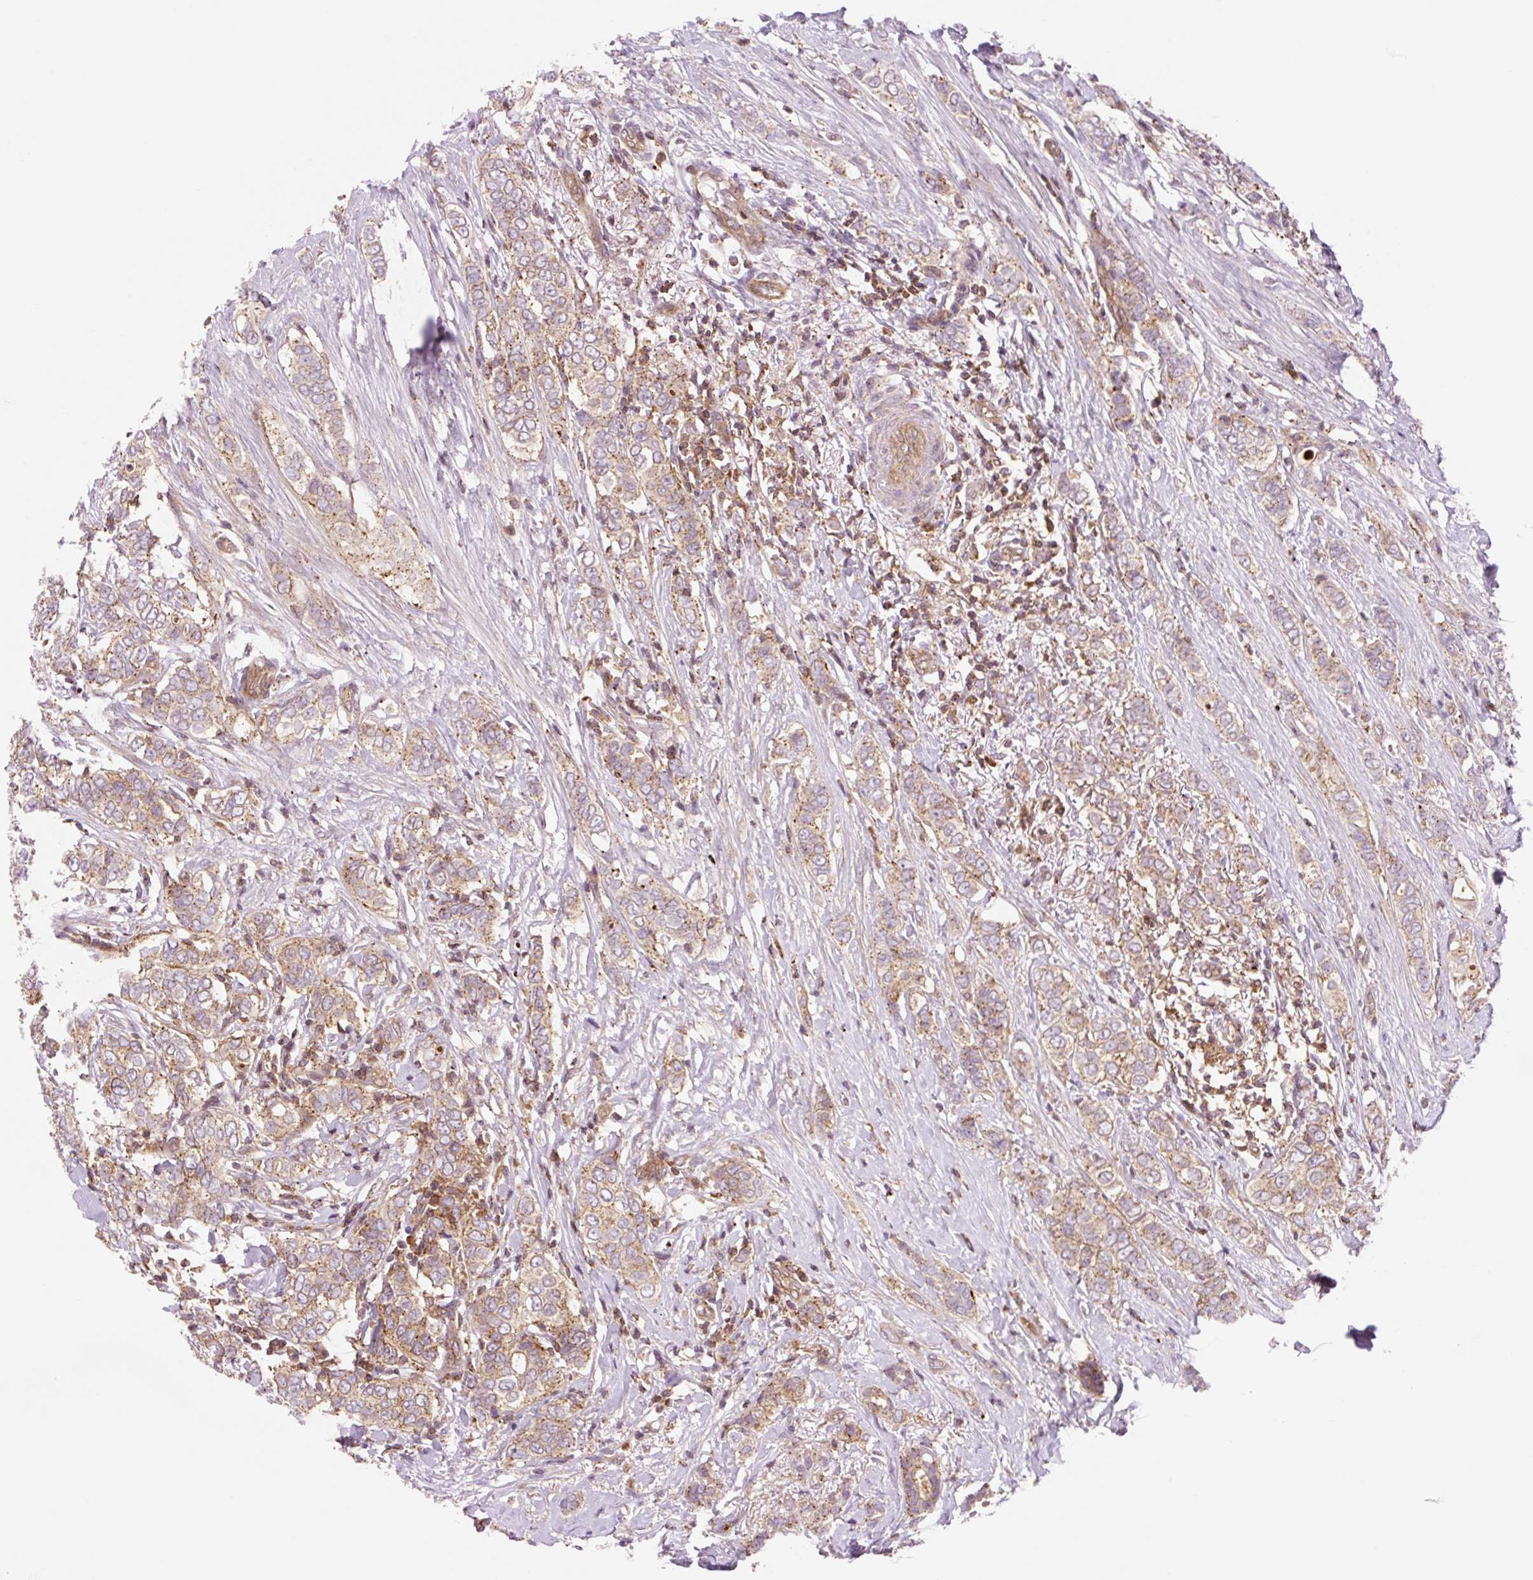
{"staining": {"intensity": "moderate", "quantity": "25%-75%", "location": "cytoplasmic/membranous"}, "tissue": "breast cancer", "cell_type": "Tumor cells", "image_type": "cancer", "snomed": [{"axis": "morphology", "description": "Lobular carcinoma"}, {"axis": "topography", "description": "Breast"}], "caption": "Lobular carcinoma (breast) was stained to show a protein in brown. There is medium levels of moderate cytoplasmic/membranous staining in approximately 25%-75% of tumor cells.", "gene": "VPS4A", "patient": {"sex": "female", "age": 51}}